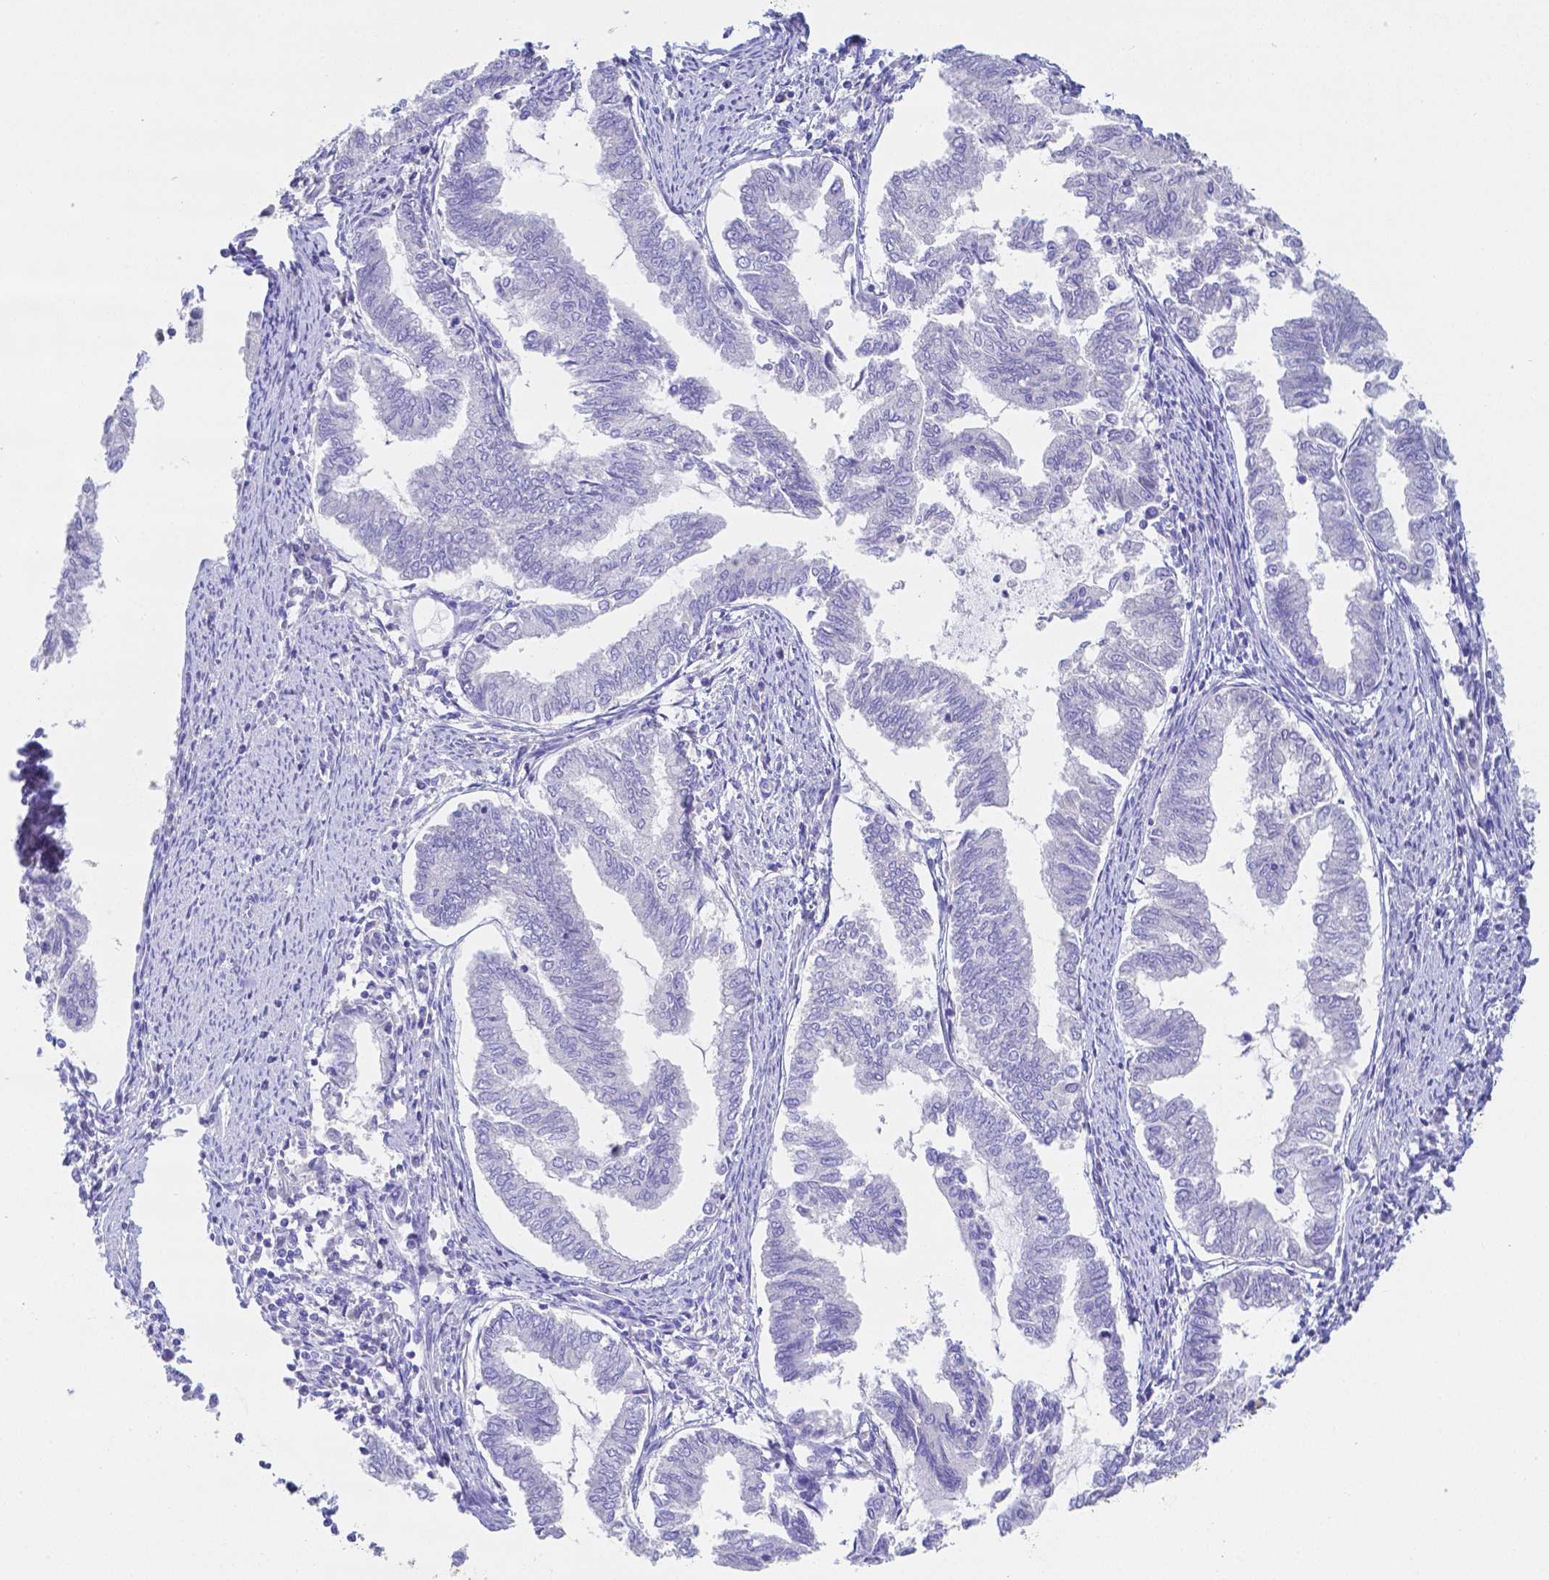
{"staining": {"intensity": "negative", "quantity": "none", "location": "none"}, "tissue": "endometrial cancer", "cell_type": "Tumor cells", "image_type": "cancer", "snomed": [{"axis": "morphology", "description": "Adenocarcinoma, NOS"}, {"axis": "topography", "description": "Endometrium"}], "caption": "An immunohistochemistry (IHC) histopathology image of endometrial cancer is shown. There is no staining in tumor cells of endometrial cancer.", "gene": "ZG16B", "patient": {"sex": "female", "age": 79}}